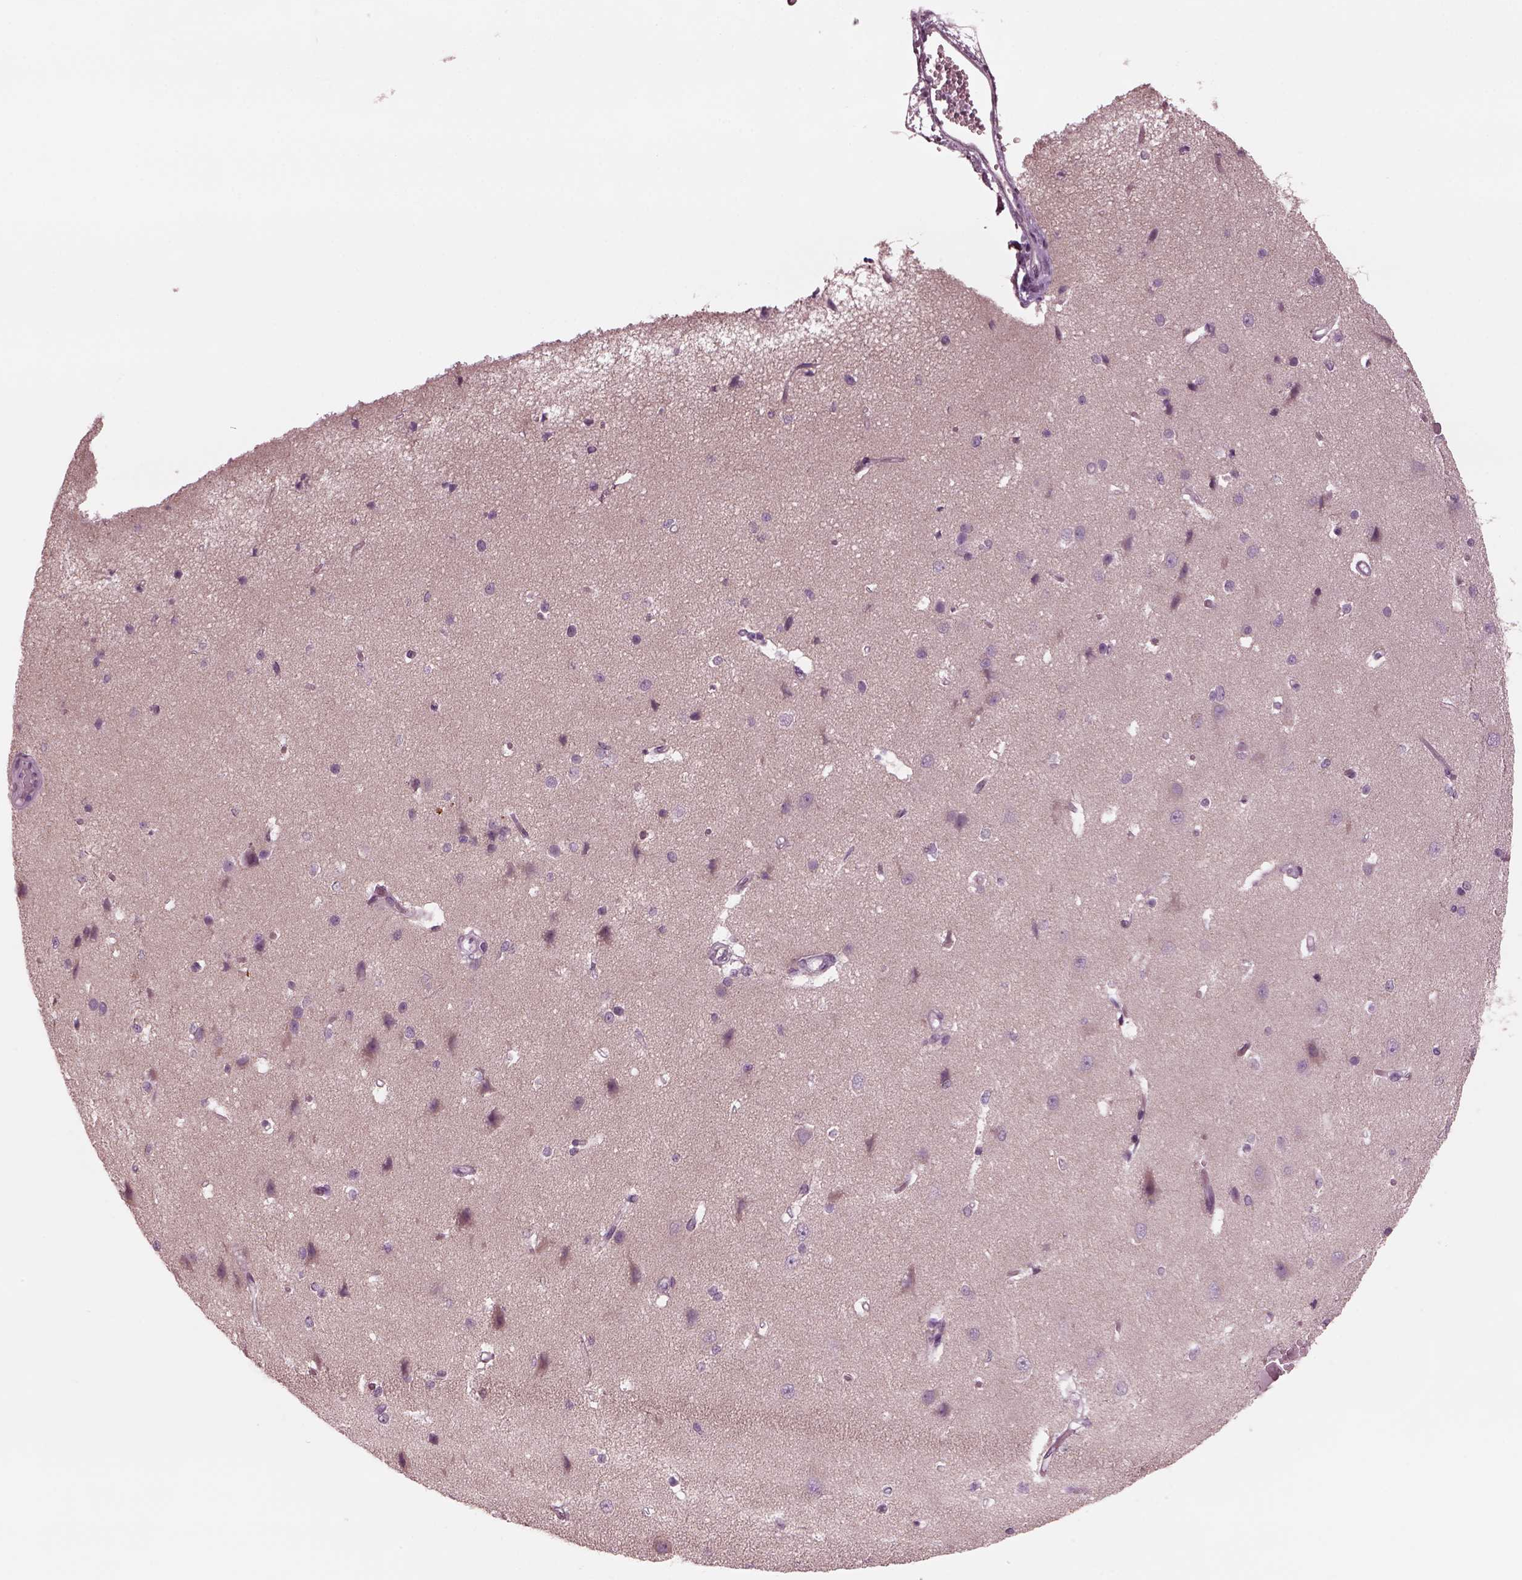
{"staining": {"intensity": "negative", "quantity": "none", "location": "none"}, "tissue": "cerebral cortex", "cell_type": "Endothelial cells", "image_type": "normal", "snomed": [{"axis": "morphology", "description": "Normal tissue, NOS"}, {"axis": "topography", "description": "Cerebral cortex"}], "caption": "High magnification brightfield microscopy of normal cerebral cortex stained with DAB (3,3'-diaminobenzidine) (brown) and counterstained with hematoxylin (blue): endothelial cells show no significant expression. (Immunohistochemistry, brightfield microscopy, high magnification).", "gene": "CELSR3", "patient": {"sex": "male", "age": 37}}